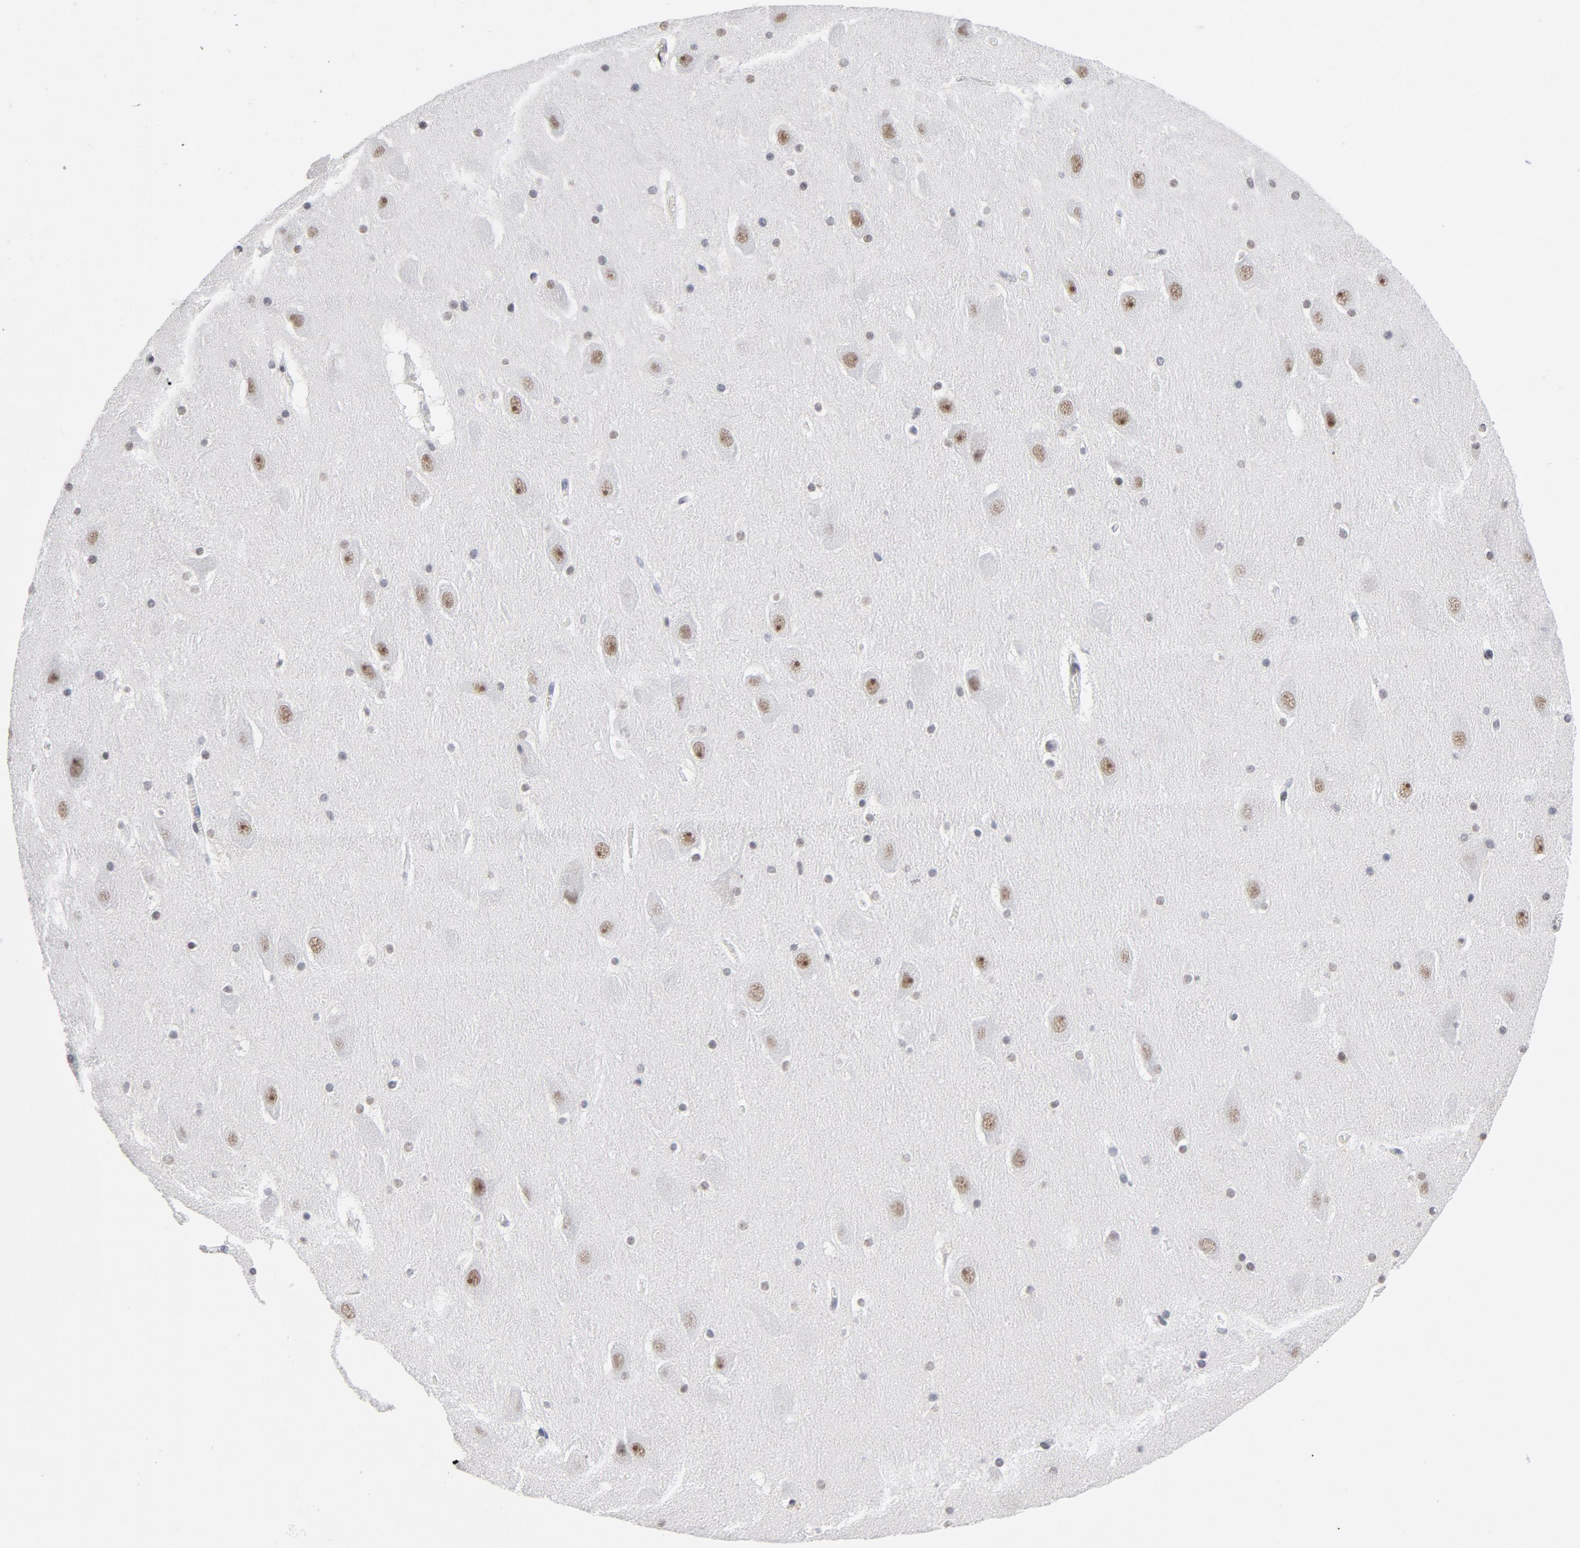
{"staining": {"intensity": "weak", "quantity": "25%-75%", "location": "nuclear"}, "tissue": "hippocampus", "cell_type": "Glial cells", "image_type": "normal", "snomed": [{"axis": "morphology", "description": "Normal tissue, NOS"}, {"axis": "topography", "description": "Hippocampus"}], "caption": "Hippocampus stained for a protein displays weak nuclear positivity in glial cells. (IHC, brightfield microscopy, high magnification).", "gene": "RFC4", "patient": {"sex": "male", "age": 45}}